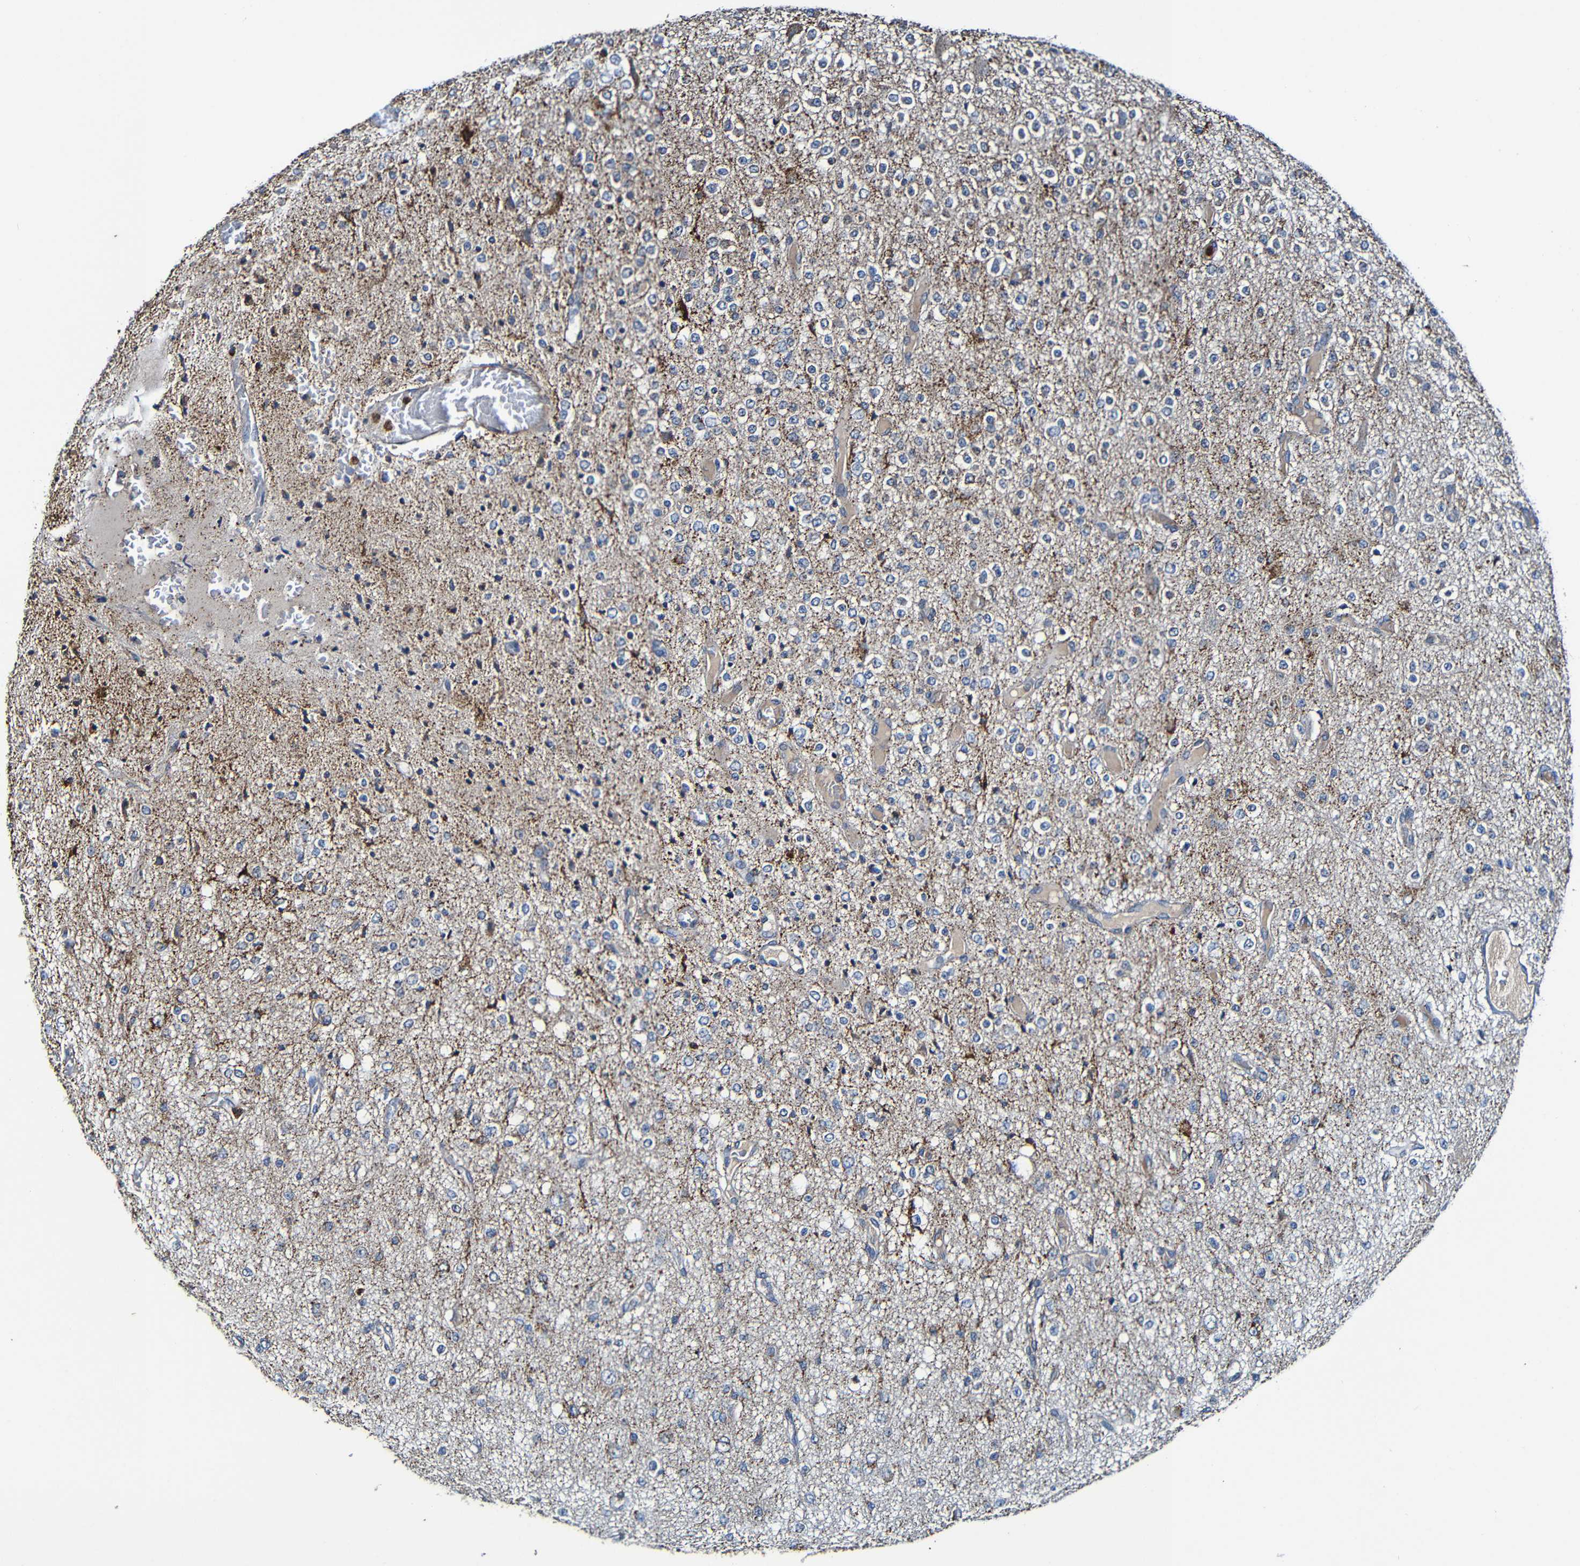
{"staining": {"intensity": "moderate", "quantity": "<25%", "location": "cytoplasmic/membranous"}, "tissue": "glioma", "cell_type": "Tumor cells", "image_type": "cancer", "snomed": [{"axis": "morphology", "description": "Glioma, malignant, Low grade"}, {"axis": "topography", "description": "Brain"}], "caption": "Brown immunohistochemical staining in human low-grade glioma (malignant) demonstrates moderate cytoplasmic/membranous positivity in about <25% of tumor cells.", "gene": "ADAM15", "patient": {"sex": "male", "age": 38}}